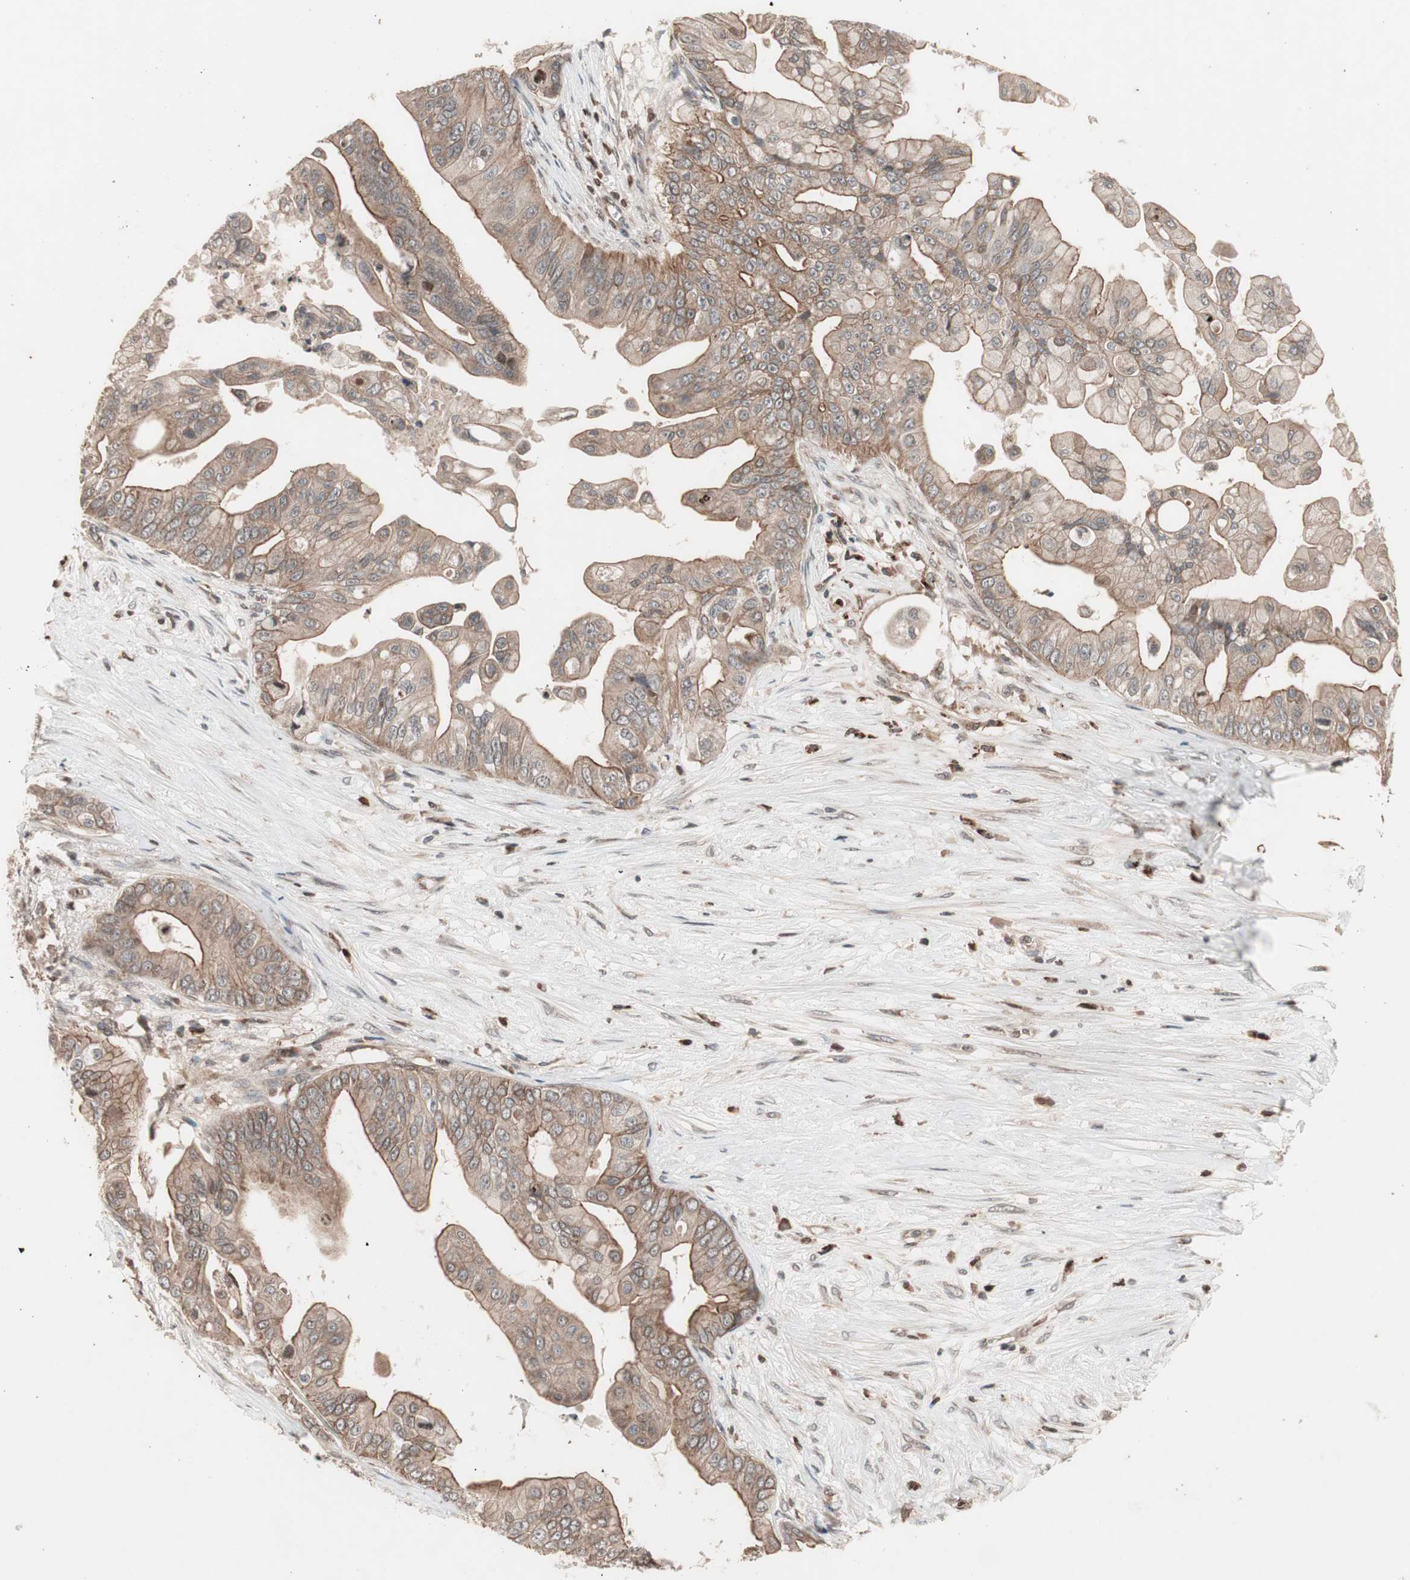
{"staining": {"intensity": "moderate", "quantity": ">75%", "location": "cytoplasmic/membranous"}, "tissue": "pancreatic cancer", "cell_type": "Tumor cells", "image_type": "cancer", "snomed": [{"axis": "morphology", "description": "Adenocarcinoma, NOS"}, {"axis": "topography", "description": "Pancreas"}], "caption": "Human adenocarcinoma (pancreatic) stained with a protein marker shows moderate staining in tumor cells.", "gene": "NF2", "patient": {"sex": "female", "age": 75}}